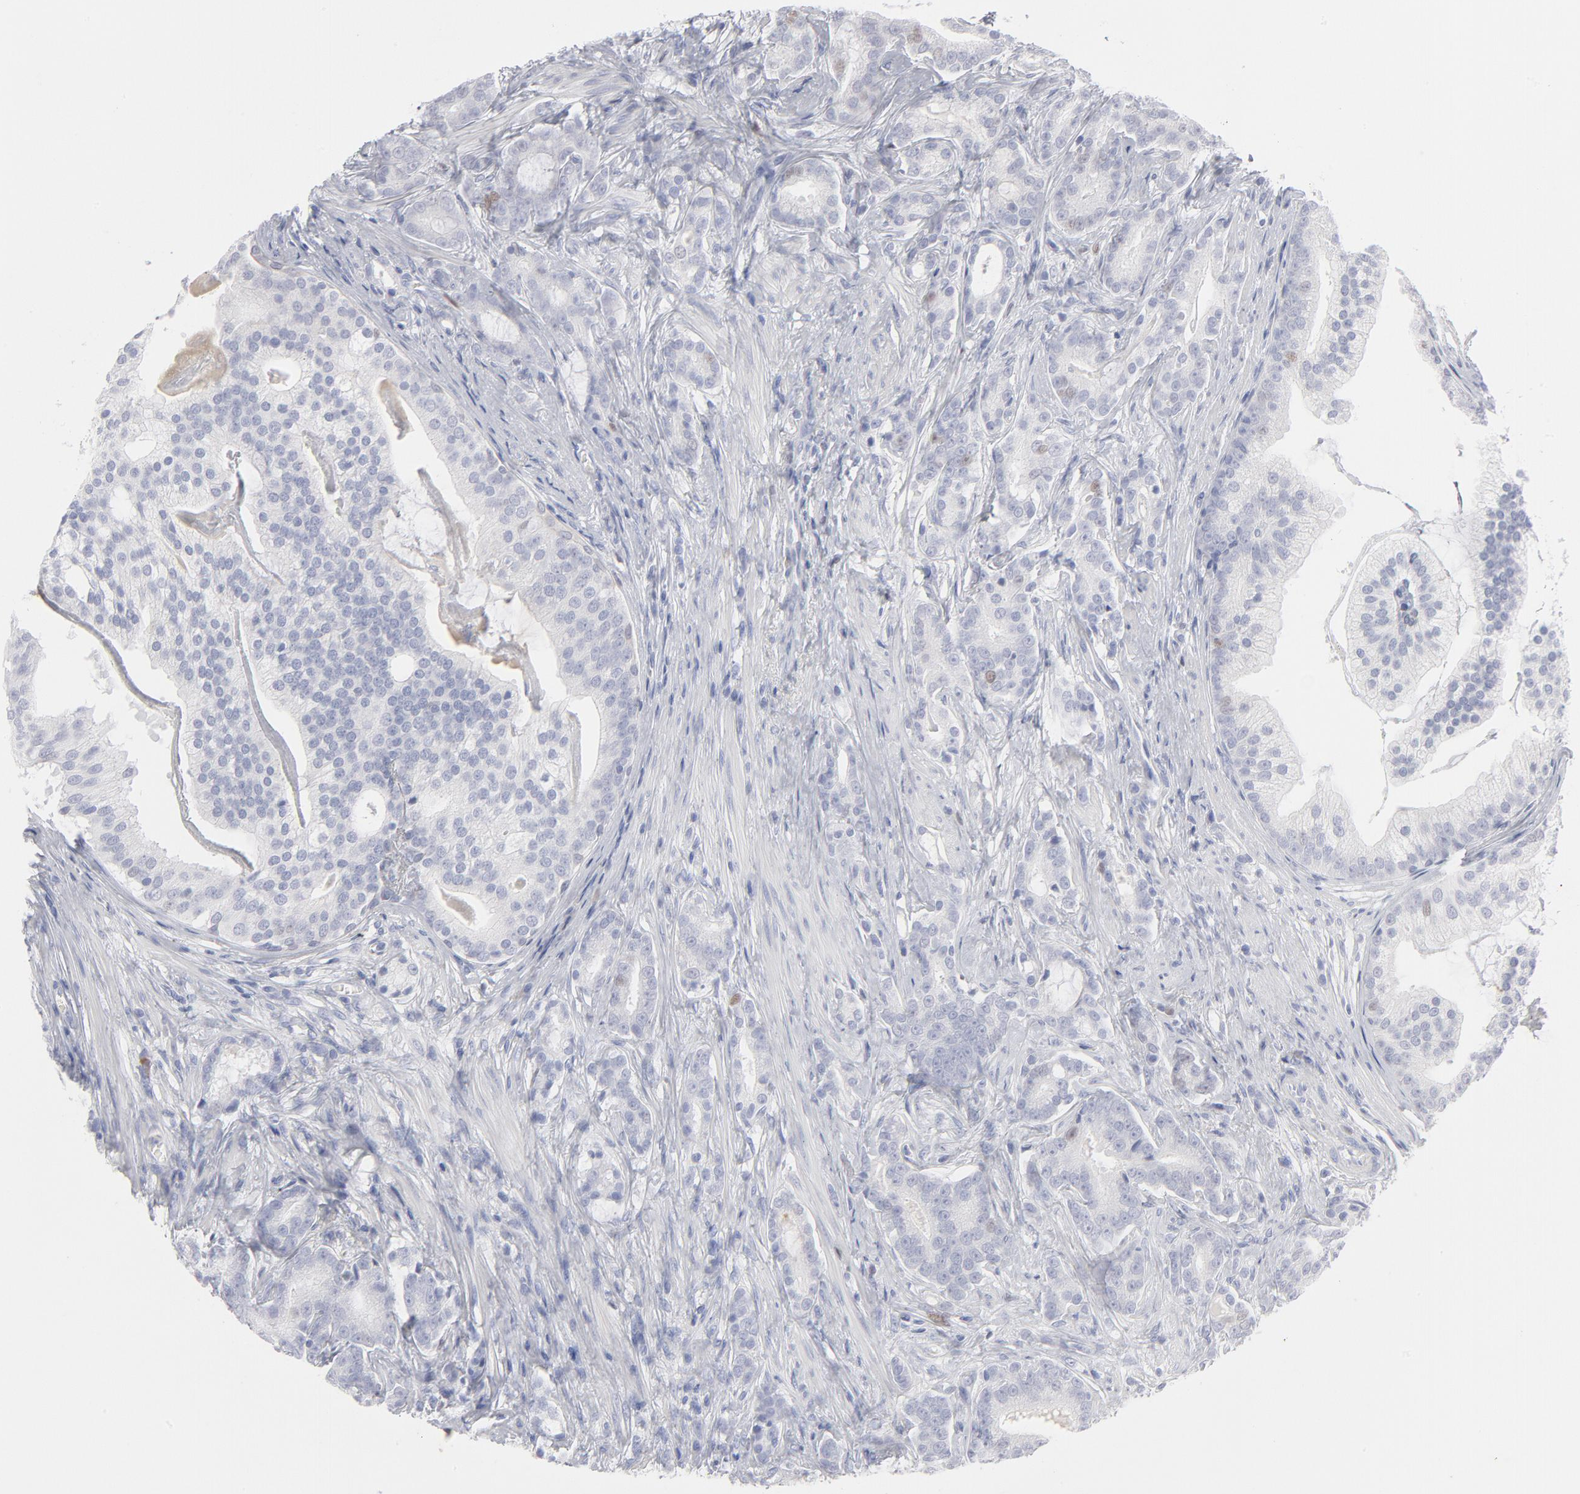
{"staining": {"intensity": "weak", "quantity": "<25%", "location": "nuclear"}, "tissue": "prostate cancer", "cell_type": "Tumor cells", "image_type": "cancer", "snomed": [{"axis": "morphology", "description": "Adenocarcinoma, Low grade"}, {"axis": "topography", "description": "Prostate"}], "caption": "An immunohistochemistry (IHC) image of low-grade adenocarcinoma (prostate) is shown. There is no staining in tumor cells of low-grade adenocarcinoma (prostate). (DAB immunohistochemistry (IHC) visualized using brightfield microscopy, high magnification).", "gene": "MCM7", "patient": {"sex": "male", "age": 58}}